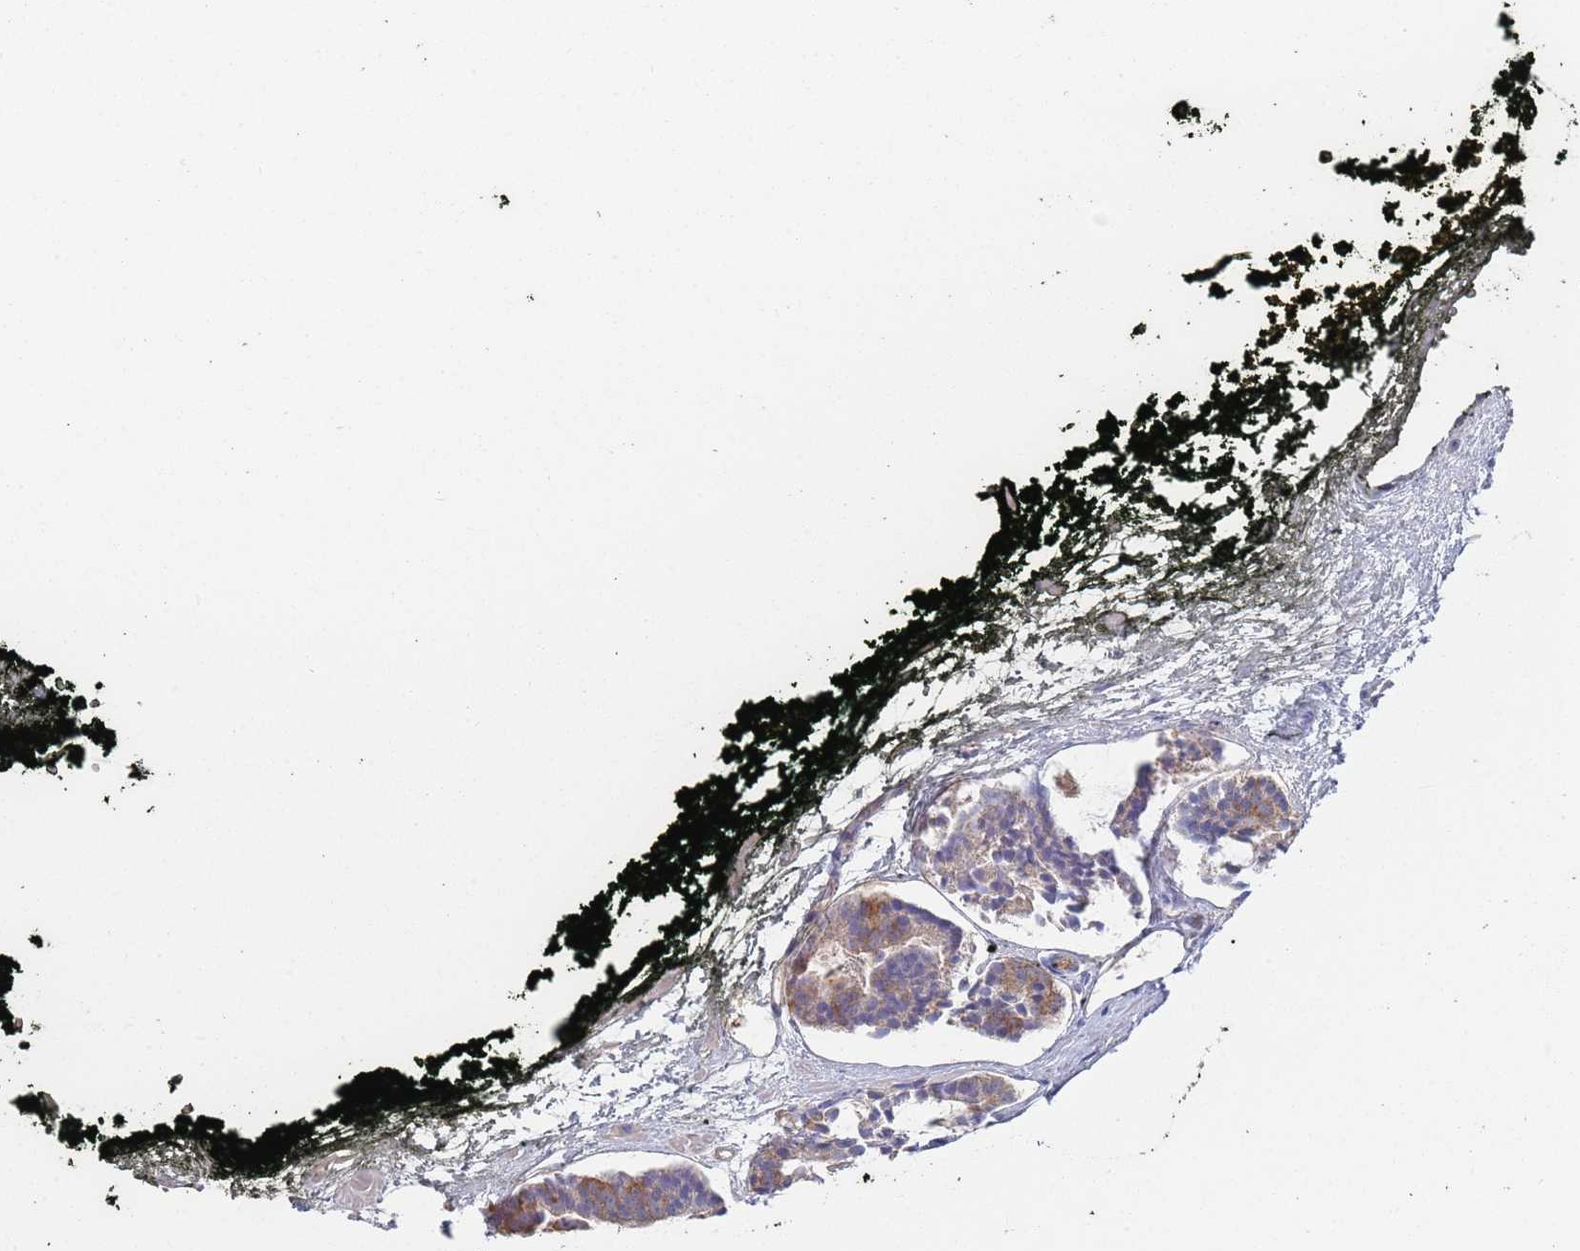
{"staining": {"intensity": "moderate", "quantity": "25%-75%", "location": "cytoplasmic/membranous"}, "tissue": "prostate cancer", "cell_type": "Tumor cells", "image_type": "cancer", "snomed": [{"axis": "morphology", "description": "Adenocarcinoma, High grade"}, {"axis": "topography", "description": "Prostate"}], "caption": "A high-resolution micrograph shows IHC staining of high-grade adenocarcinoma (prostate), which exhibits moderate cytoplasmic/membranous expression in about 25%-75% of tumor cells.", "gene": "GDI2", "patient": {"sex": "male", "age": 71}}